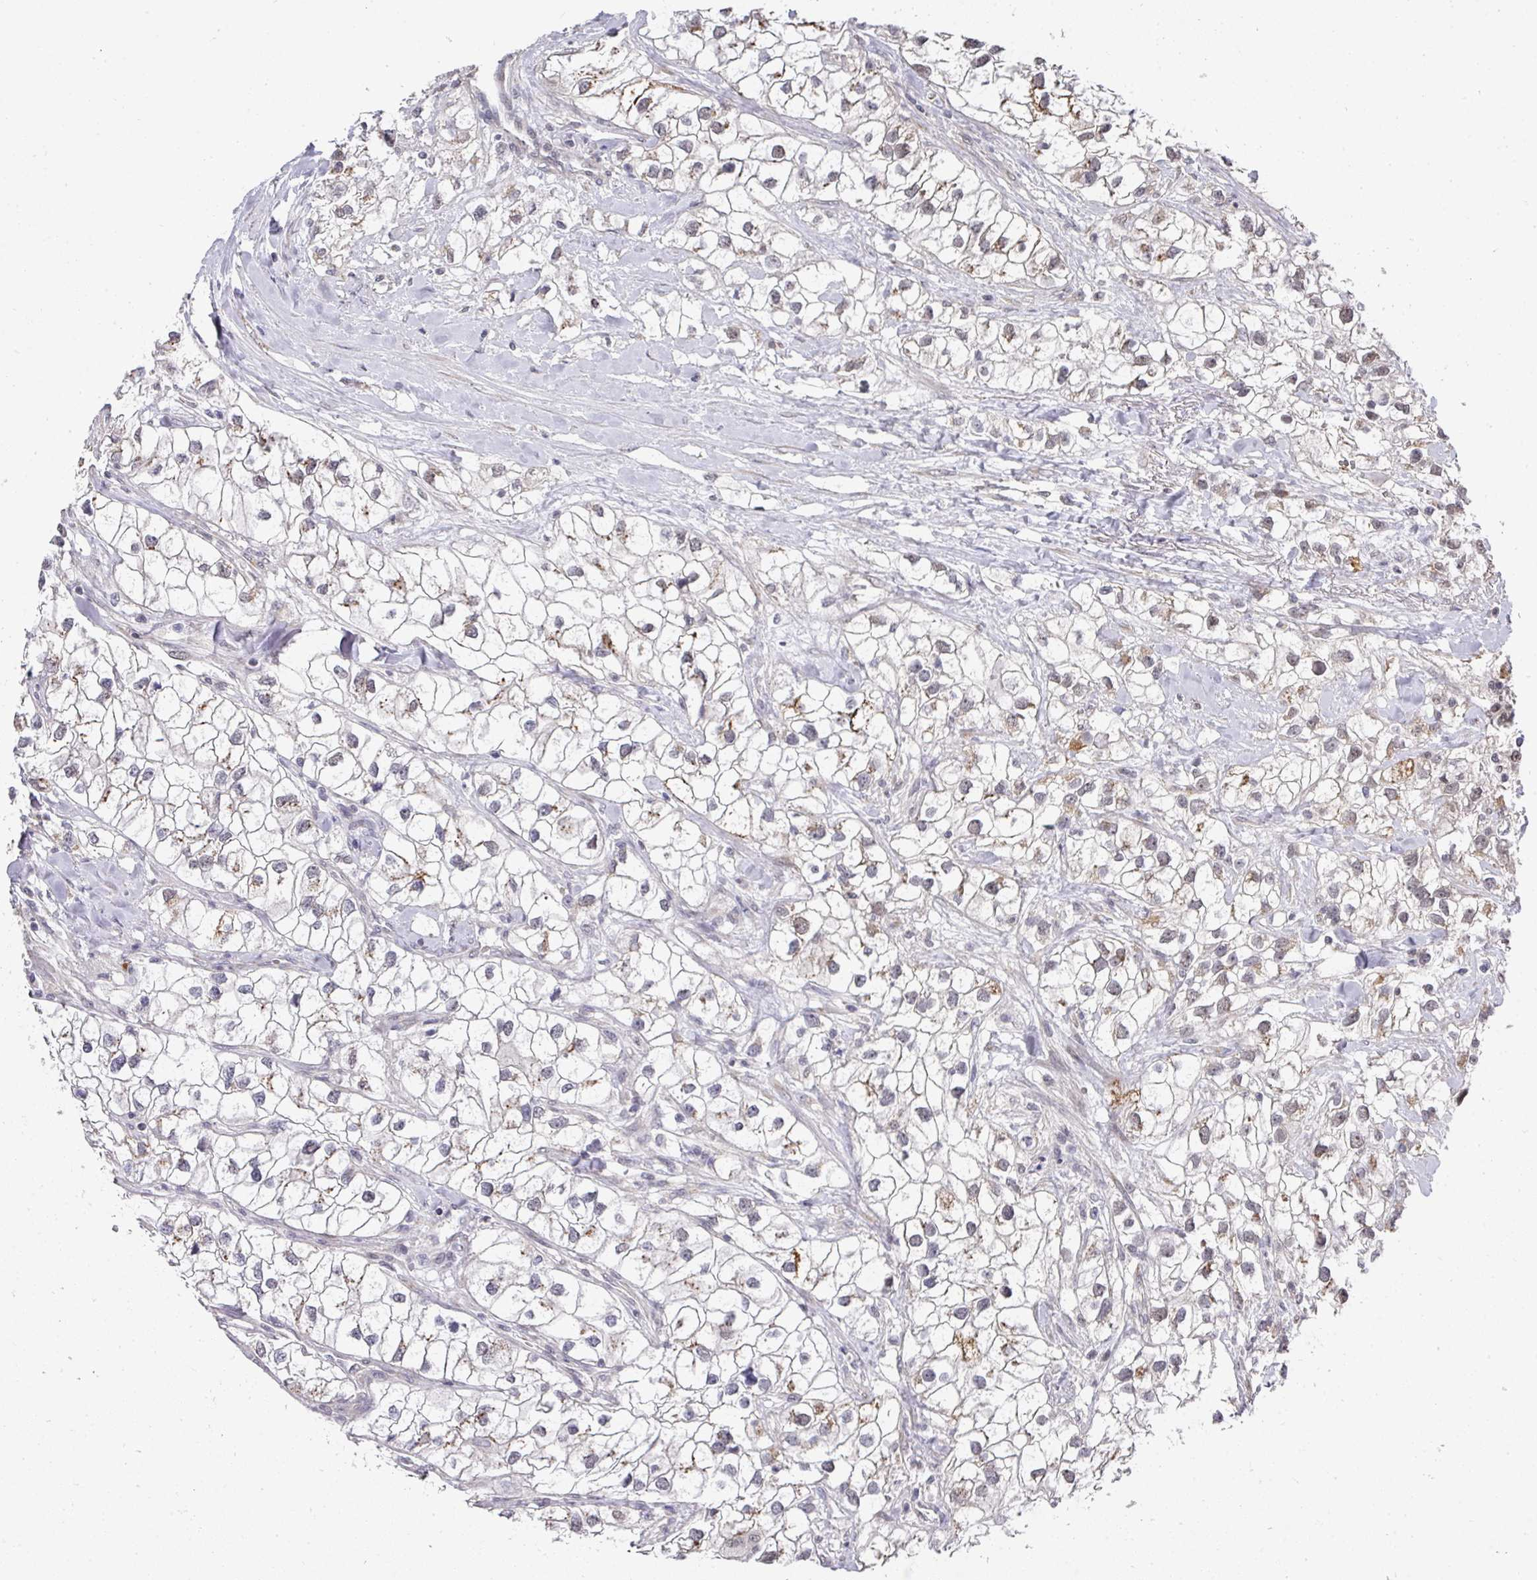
{"staining": {"intensity": "weak", "quantity": "25%-75%", "location": "cytoplasmic/membranous"}, "tissue": "renal cancer", "cell_type": "Tumor cells", "image_type": "cancer", "snomed": [{"axis": "morphology", "description": "Adenocarcinoma, NOS"}, {"axis": "topography", "description": "Kidney"}], "caption": "Protein analysis of adenocarcinoma (renal) tissue shows weak cytoplasmic/membranous expression in approximately 25%-75% of tumor cells. (DAB IHC with brightfield microscopy, high magnification).", "gene": "C18orf25", "patient": {"sex": "male", "age": 59}}